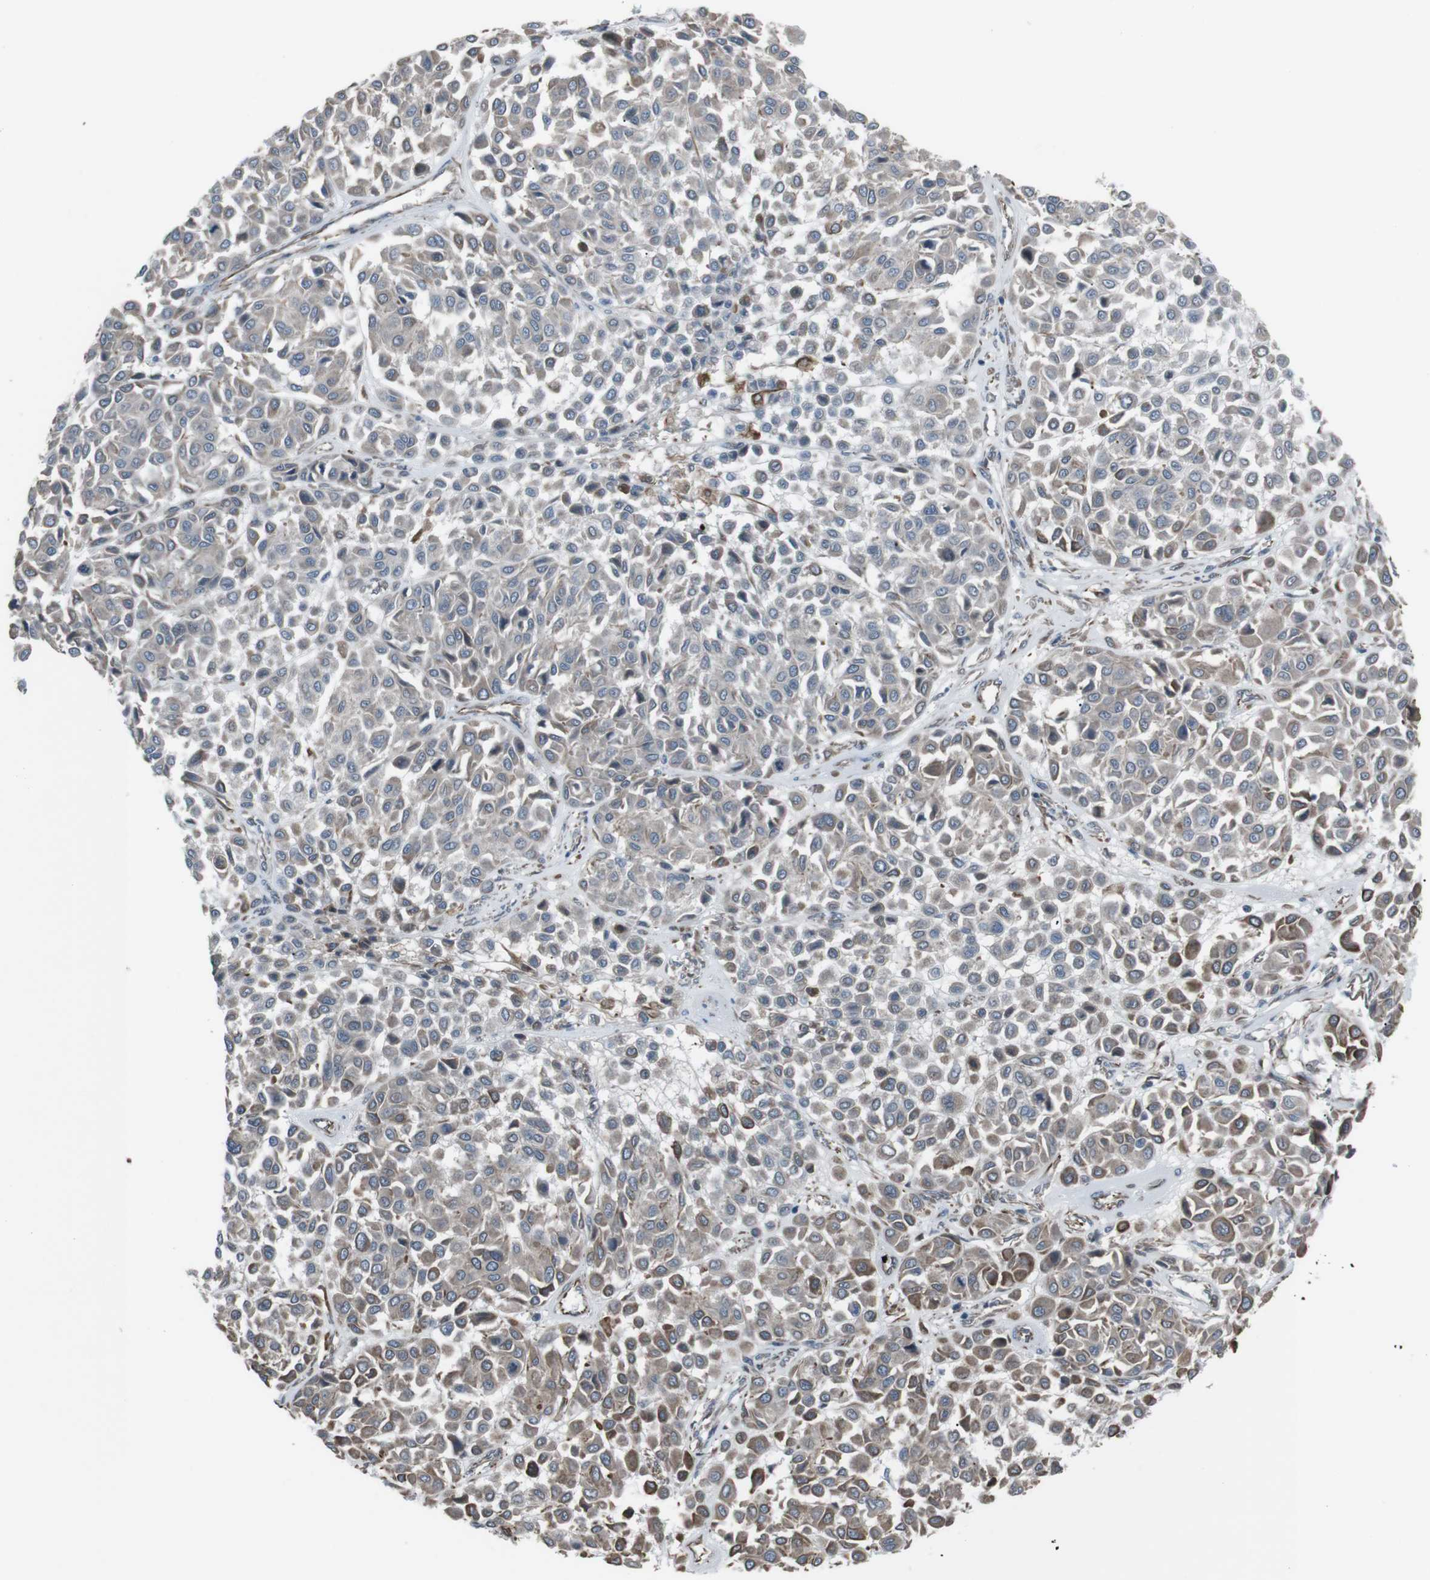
{"staining": {"intensity": "moderate", "quantity": "25%-75%", "location": "cytoplasmic/membranous"}, "tissue": "melanoma", "cell_type": "Tumor cells", "image_type": "cancer", "snomed": [{"axis": "morphology", "description": "Malignant melanoma, Metastatic site"}, {"axis": "topography", "description": "Soft tissue"}], "caption": "Immunohistochemical staining of melanoma shows medium levels of moderate cytoplasmic/membranous expression in about 25%-75% of tumor cells.", "gene": "TMEM141", "patient": {"sex": "male", "age": 41}}